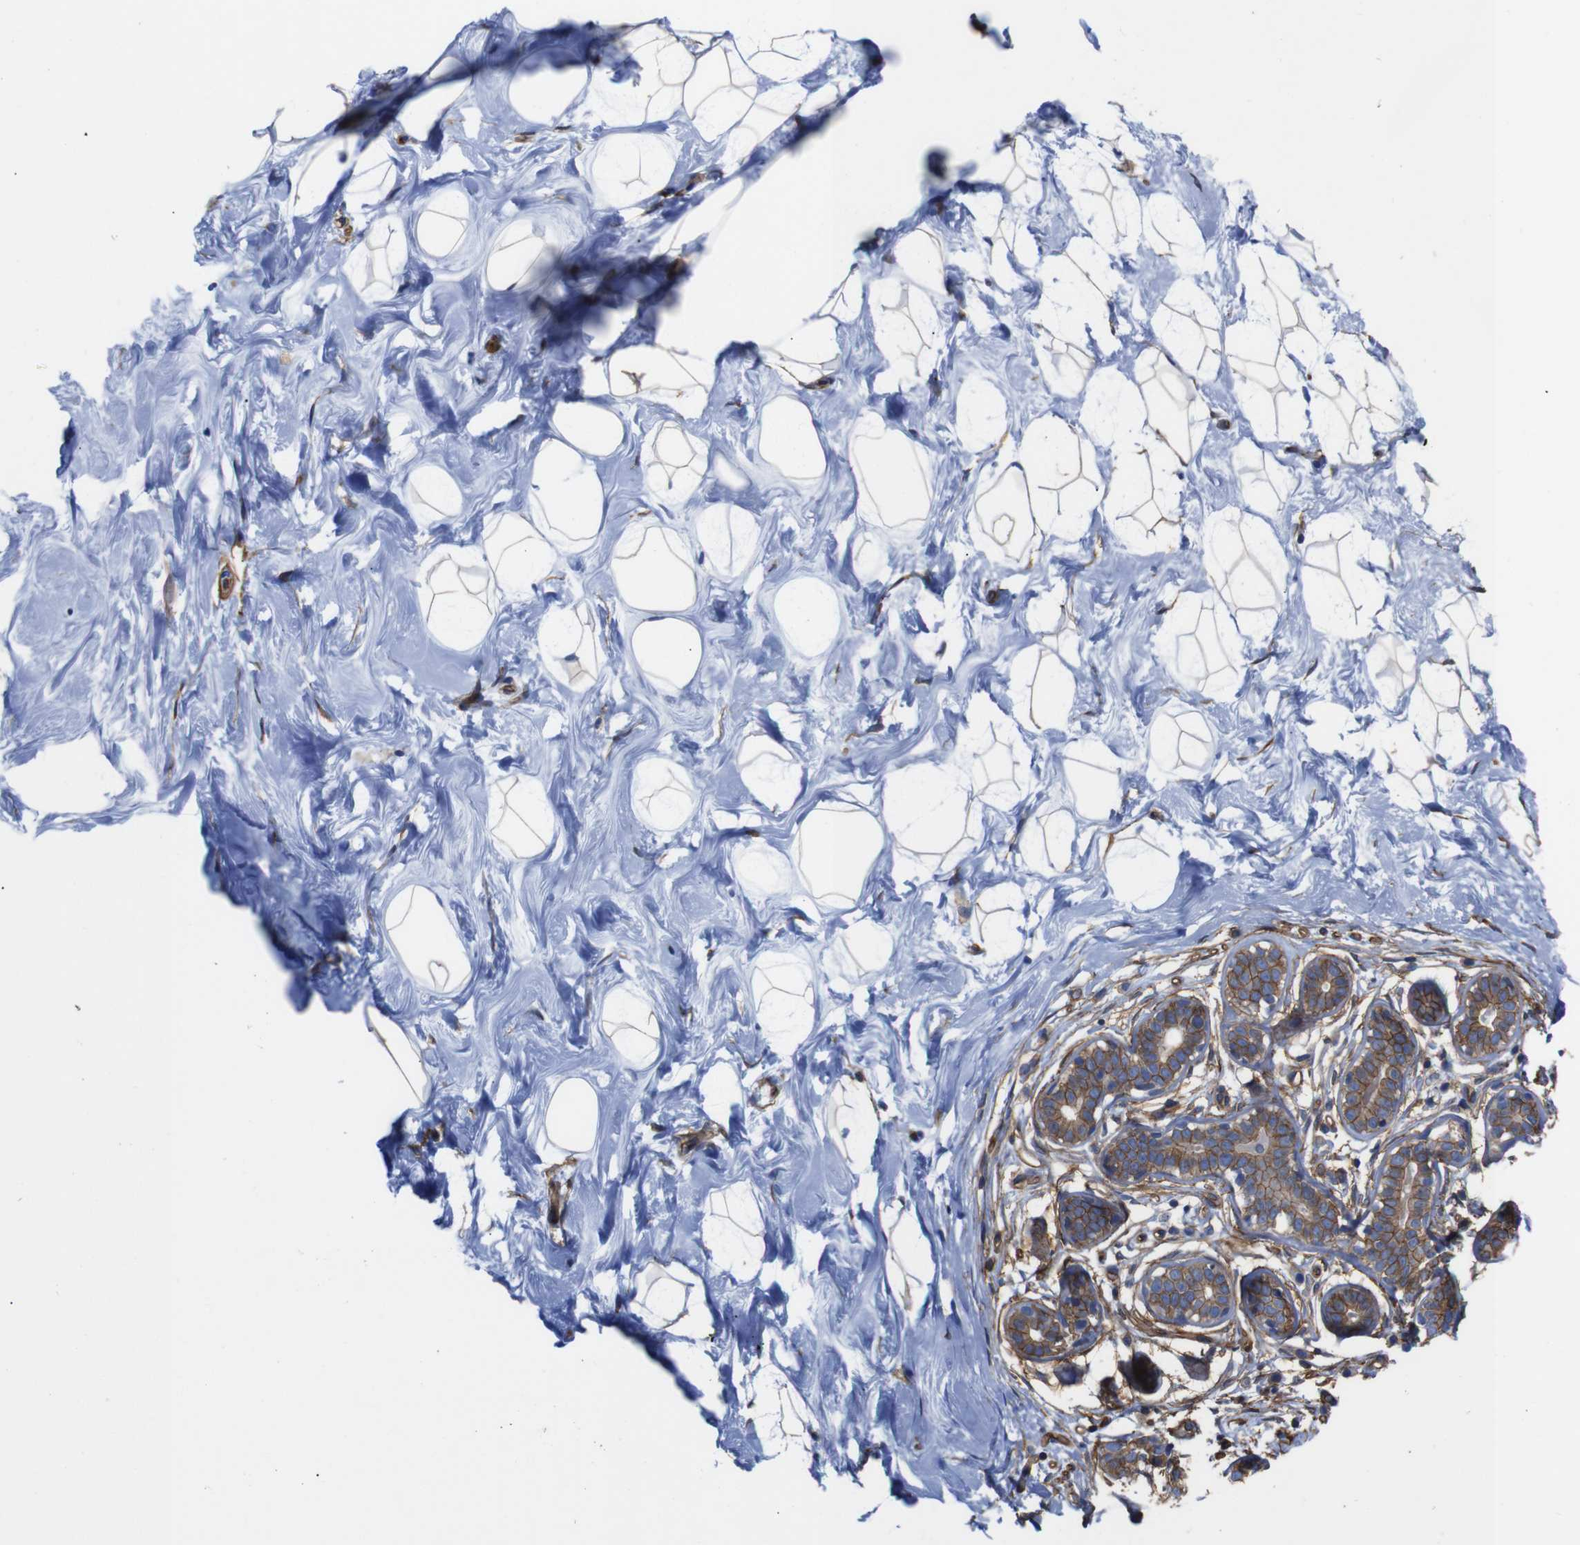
{"staining": {"intensity": "weak", "quantity": "<25%", "location": "cytoplasmic/membranous"}, "tissue": "breast", "cell_type": "Adipocytes", "image_type": "normal", "snomed": [{"axis": "morphology", "description": "Normal tissue, NOS"}, {"axis": "topography", "description": "Breast"}], "caption": "Human breast stained for a protein using immunohistochemistry demonstrates no expression in adipocytes.", "gene": "SPTBN1", "patient": {"sex": "female", "age": 23}}